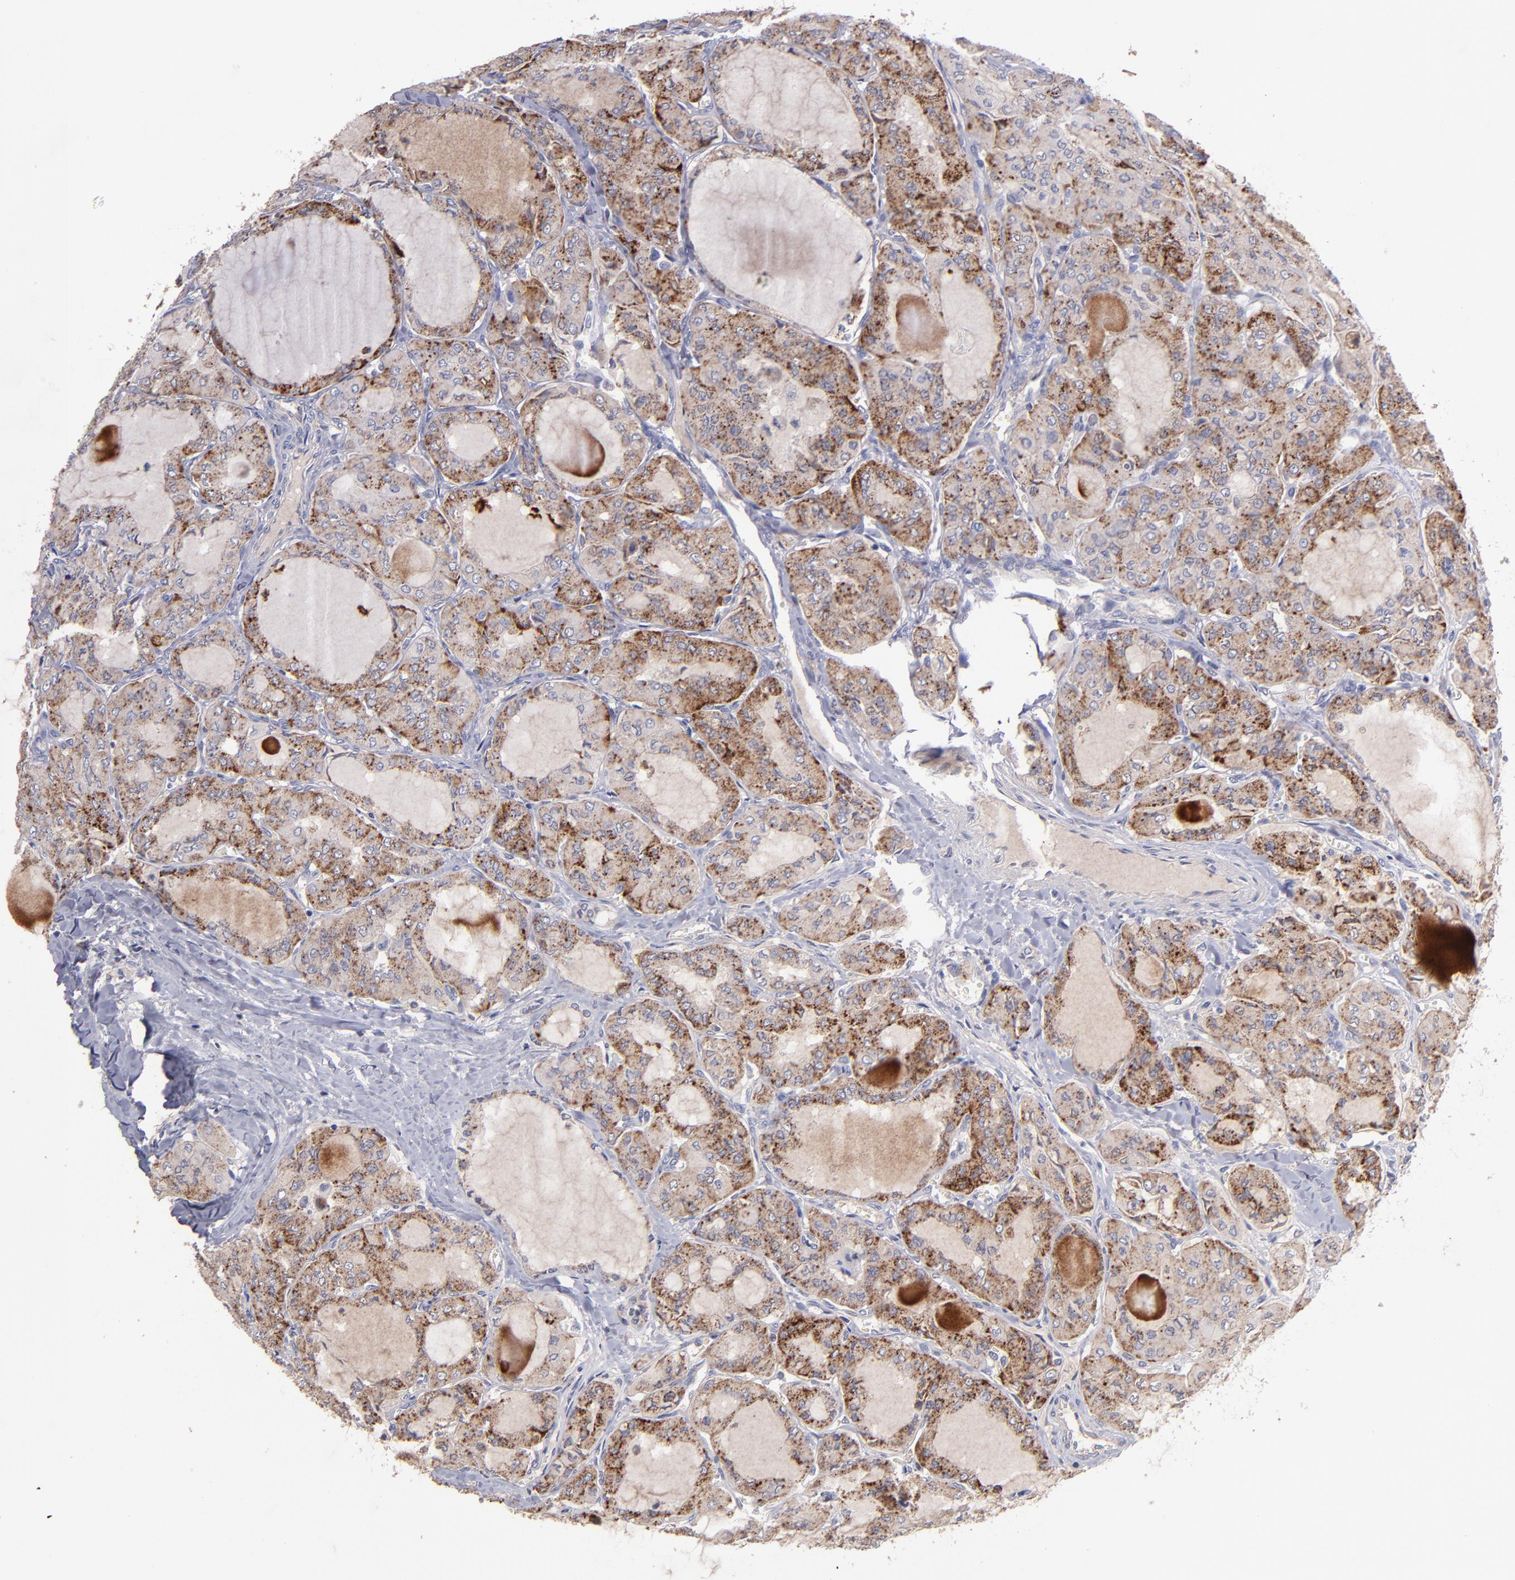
{"staining": {"intensity": "strong", "quantity": "25%-75%", "location": "cytoplasmic/membranous"}, "tissue": "thyroid cancer", "cell_type": "Tumor cells", "image_type": "cancer", "snomed": [{"axis": "morphology", "description": "Papillary adenocarcinoma, NOS"}, {"axis": "topography", "description": "Thyroid gland"}], "caption": "Thyroid cancer (papillary adenocarcinoma) stained with a protein marker demonstrates strong staining in tumor cells.", "gene": "MAGEE1", "patient": {"sex": "male", "age": 20}}